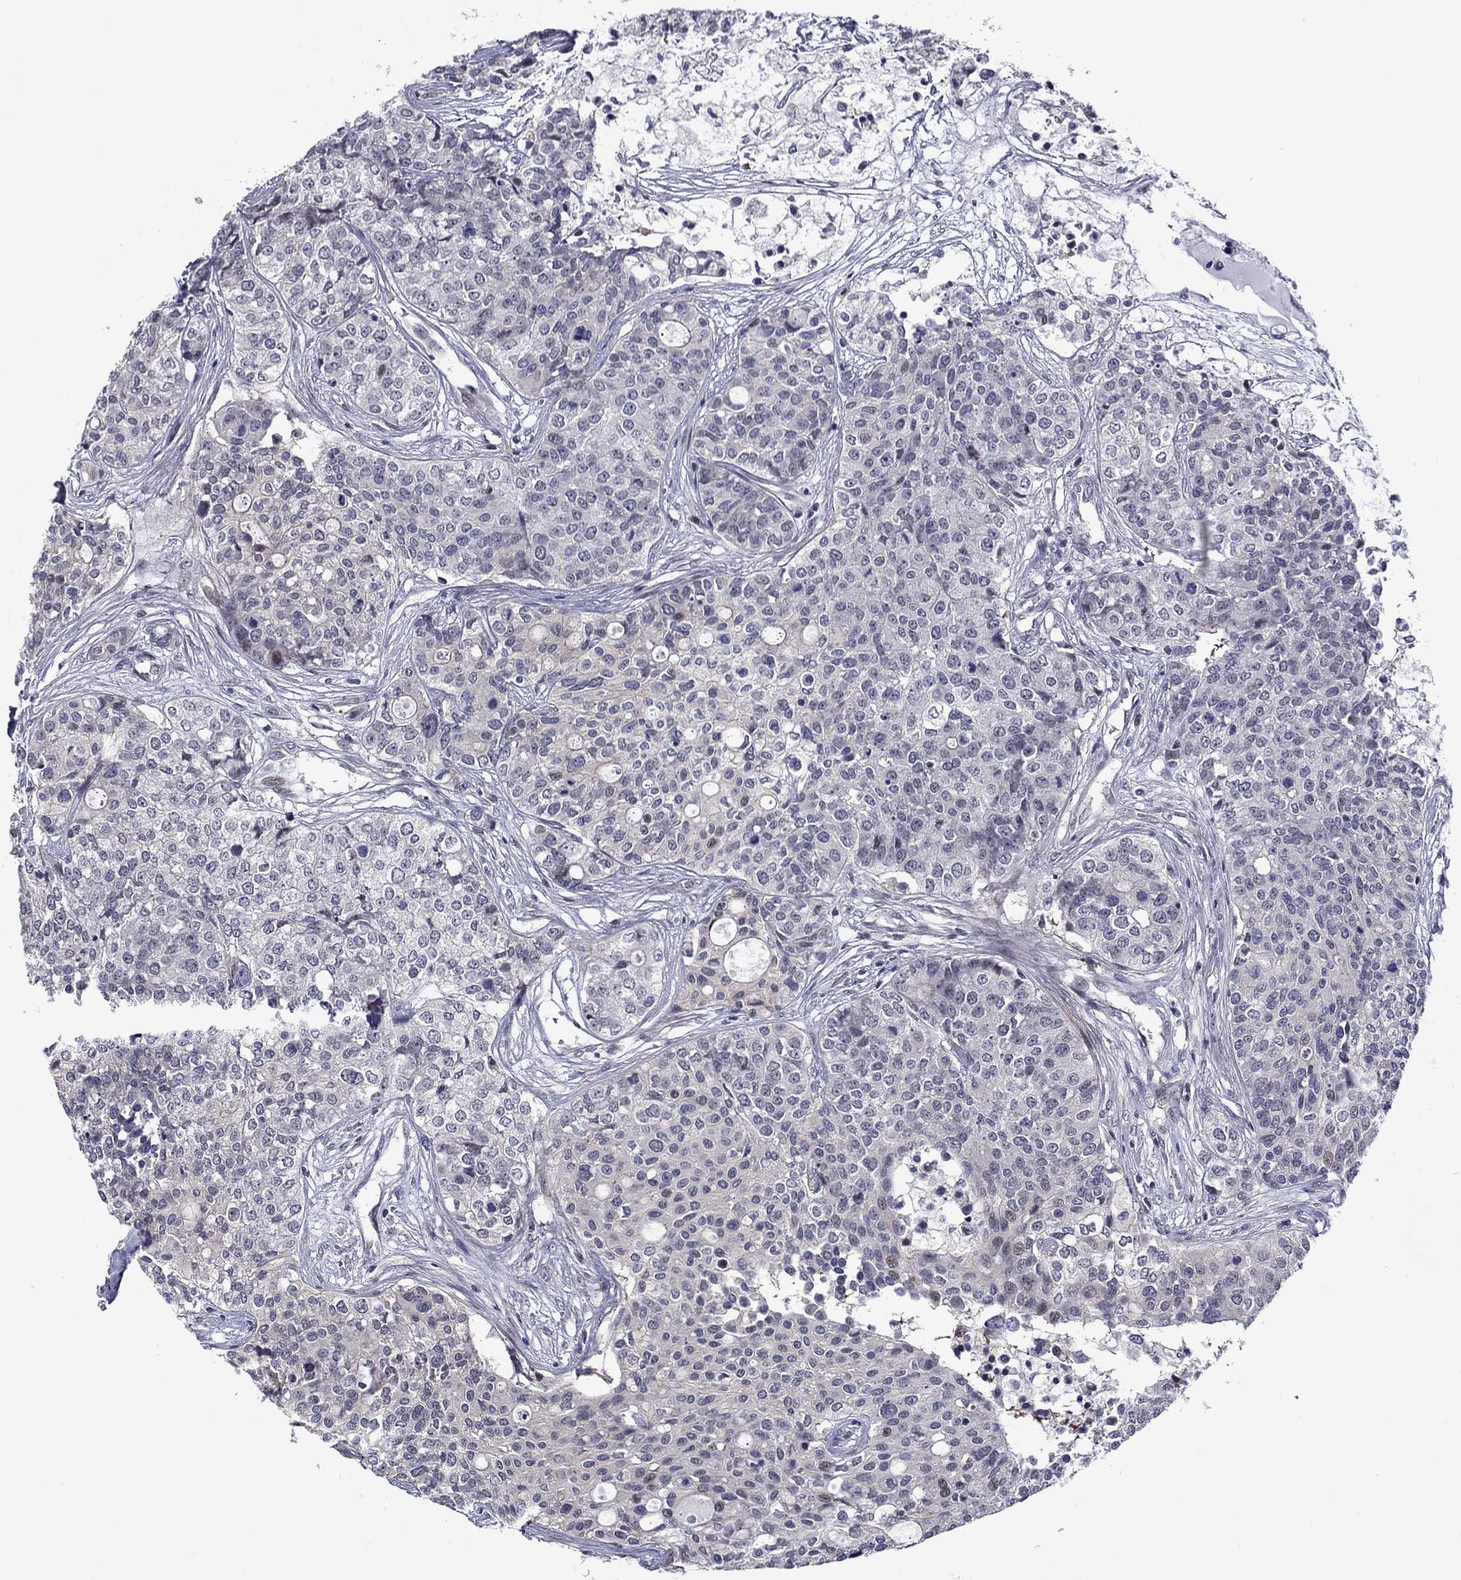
{"staining": {"intensity": "negative", "quantity": "none", "location": "none"}, "tissue": "carcinoid", "cell_type": "Tumor cells", "image_type": "cancer", "snomed": [{"axis": "morphology", "description": "Carcinoid, malignant, NOS"}, {"axis": "topography", "description": "Colon"}], "caption": "An immunohistochemistry image of malignant carcinoid is shown. There is no staining in tumor cells of malignant carcinoid. (Immunohistochemistry, brightfield microscopy, high magnification).", "gene": "B3GAT1", "patient": {"sex": "male", "age": 81}}